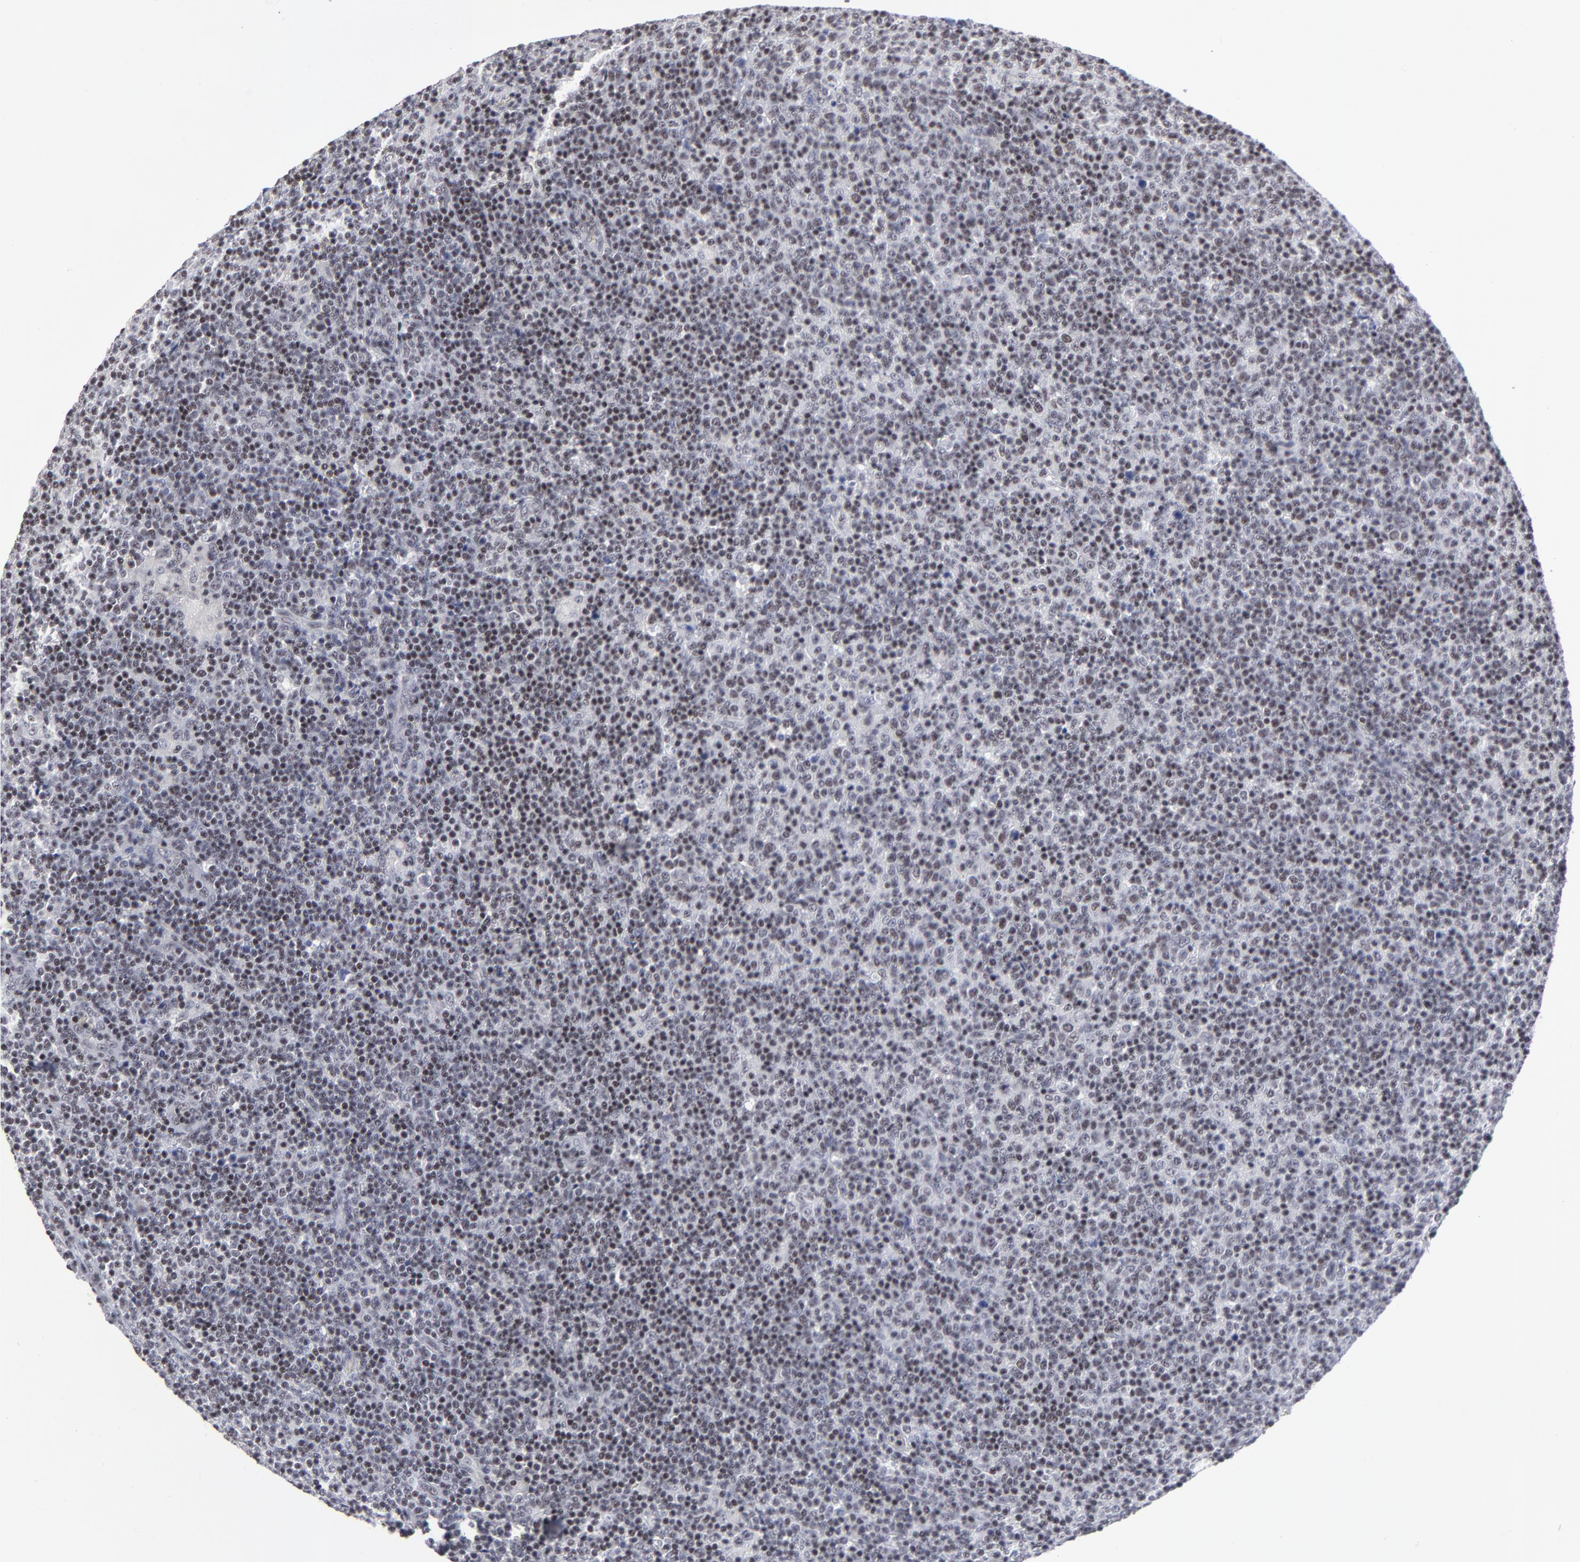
{"staining": {"intensity": "weak", "quantity": ">75%", "location": "nuclear"}, "tissue": "lymphoma", "cell_type": "Tumor cells", "image_type": "cancer", "snomed": [{"axis": "morphology", "description": "Malignant lymphoma, non-Hodgkin's type, Low grade"}, {"axis": "topography", "description": "Lymph node"}], "caption": "Human lymphoma stained with a brown dye displays weak nuclear positive staining in approximately >75% of tumor cells.", "gene": "SP2", "patient": {"sex": "male", "age": 70}}